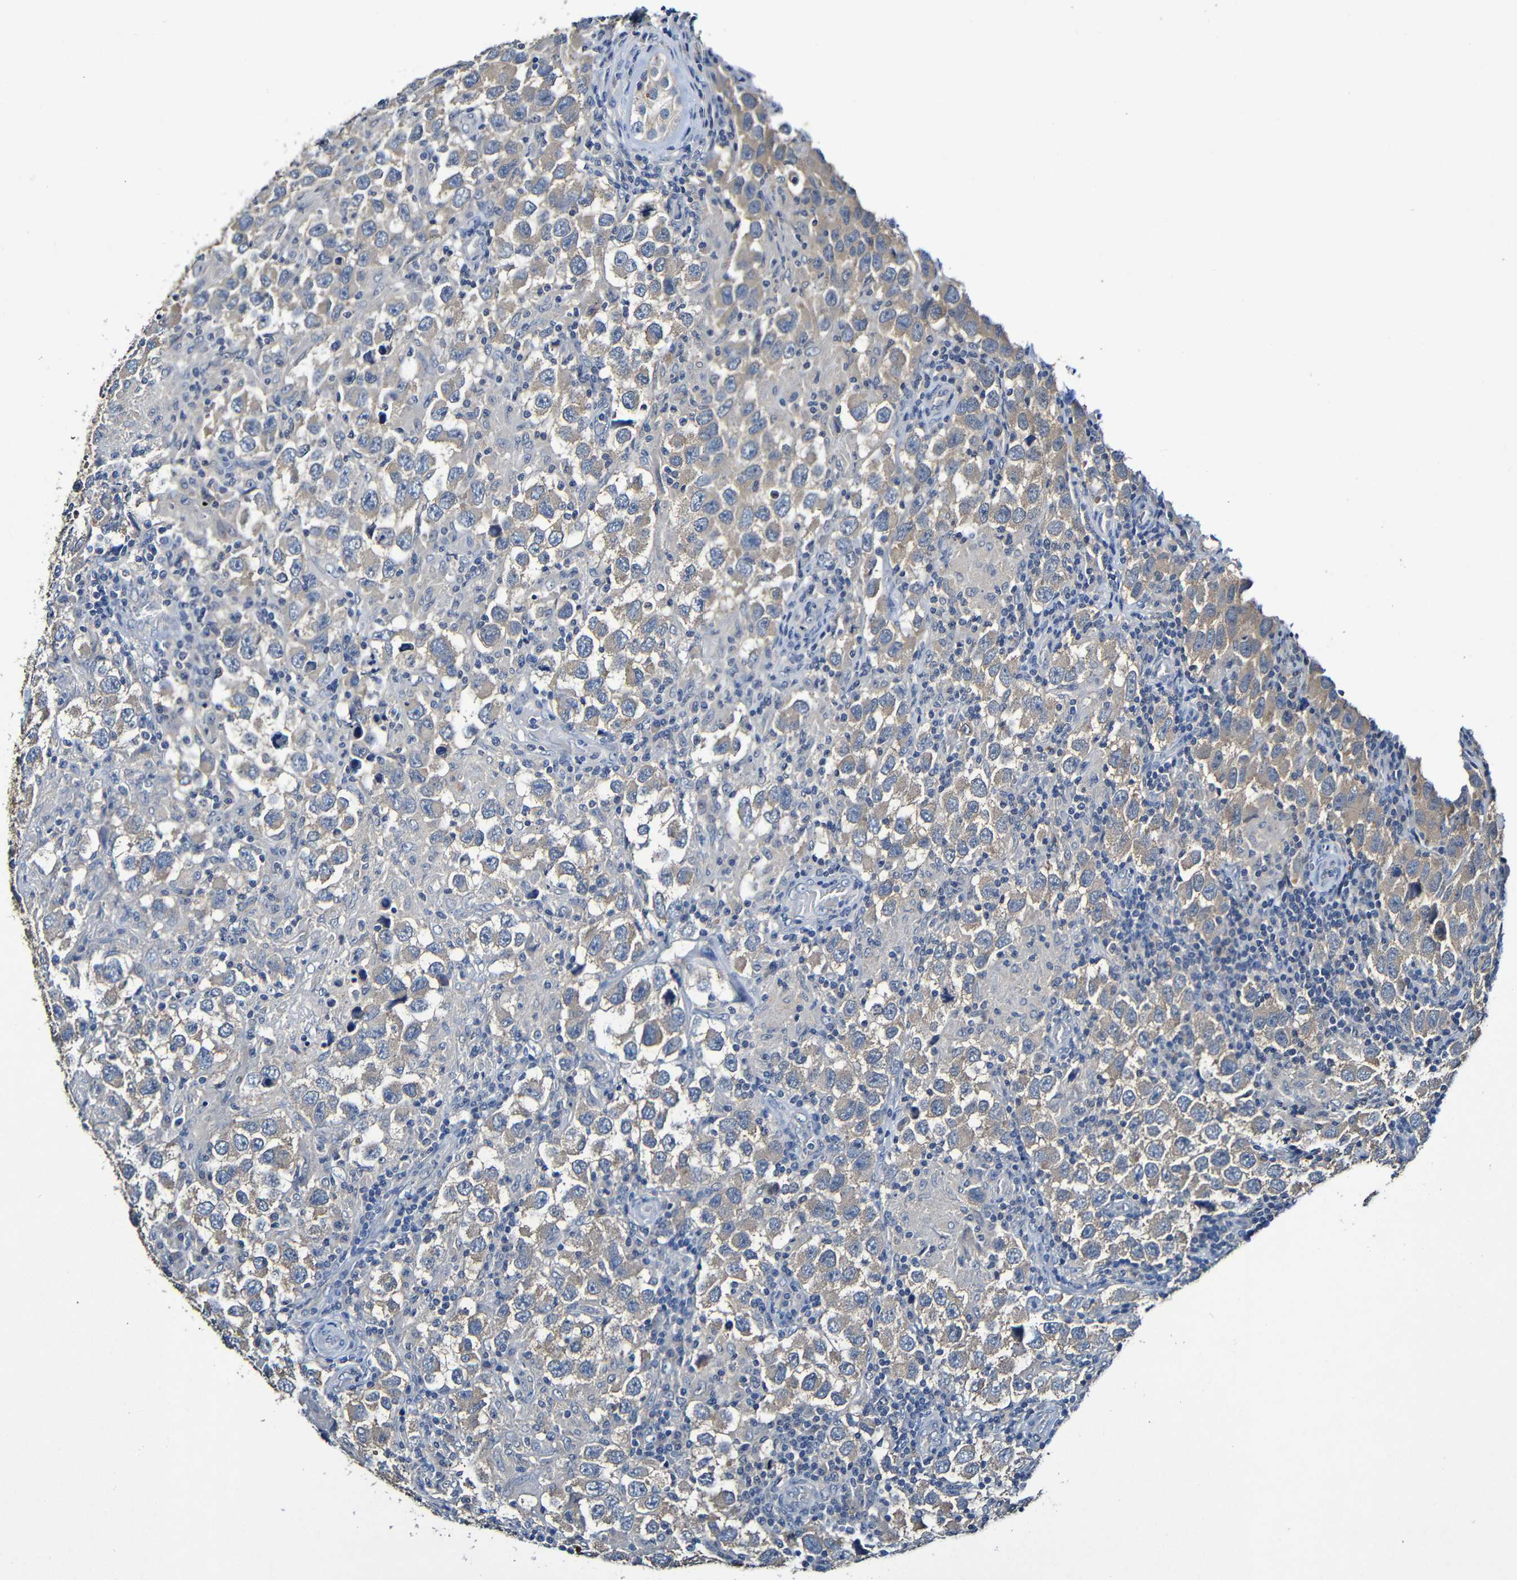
{"staining": {"intensity": "weak", "quantity": ">75%", "location": "cytoplasmic/membranous"}, "tissue": "testis cancer", "cell_type": "Tumor cells", "image_type": "cancer", "snomed": [{"axis": "morphology", "description": "Carcinoma, Embryonal, NOS"}, {"axis": "topography", "description": "Testis"}], "caption": "Human testis embryonal carcinoma stained for a protein (brown) reveals weak cytoplasmic/membranous positive positivity in about >75% of tumor cells.", "gene": "LRRC70", "patient": {"sex": "male", "age": 21}}